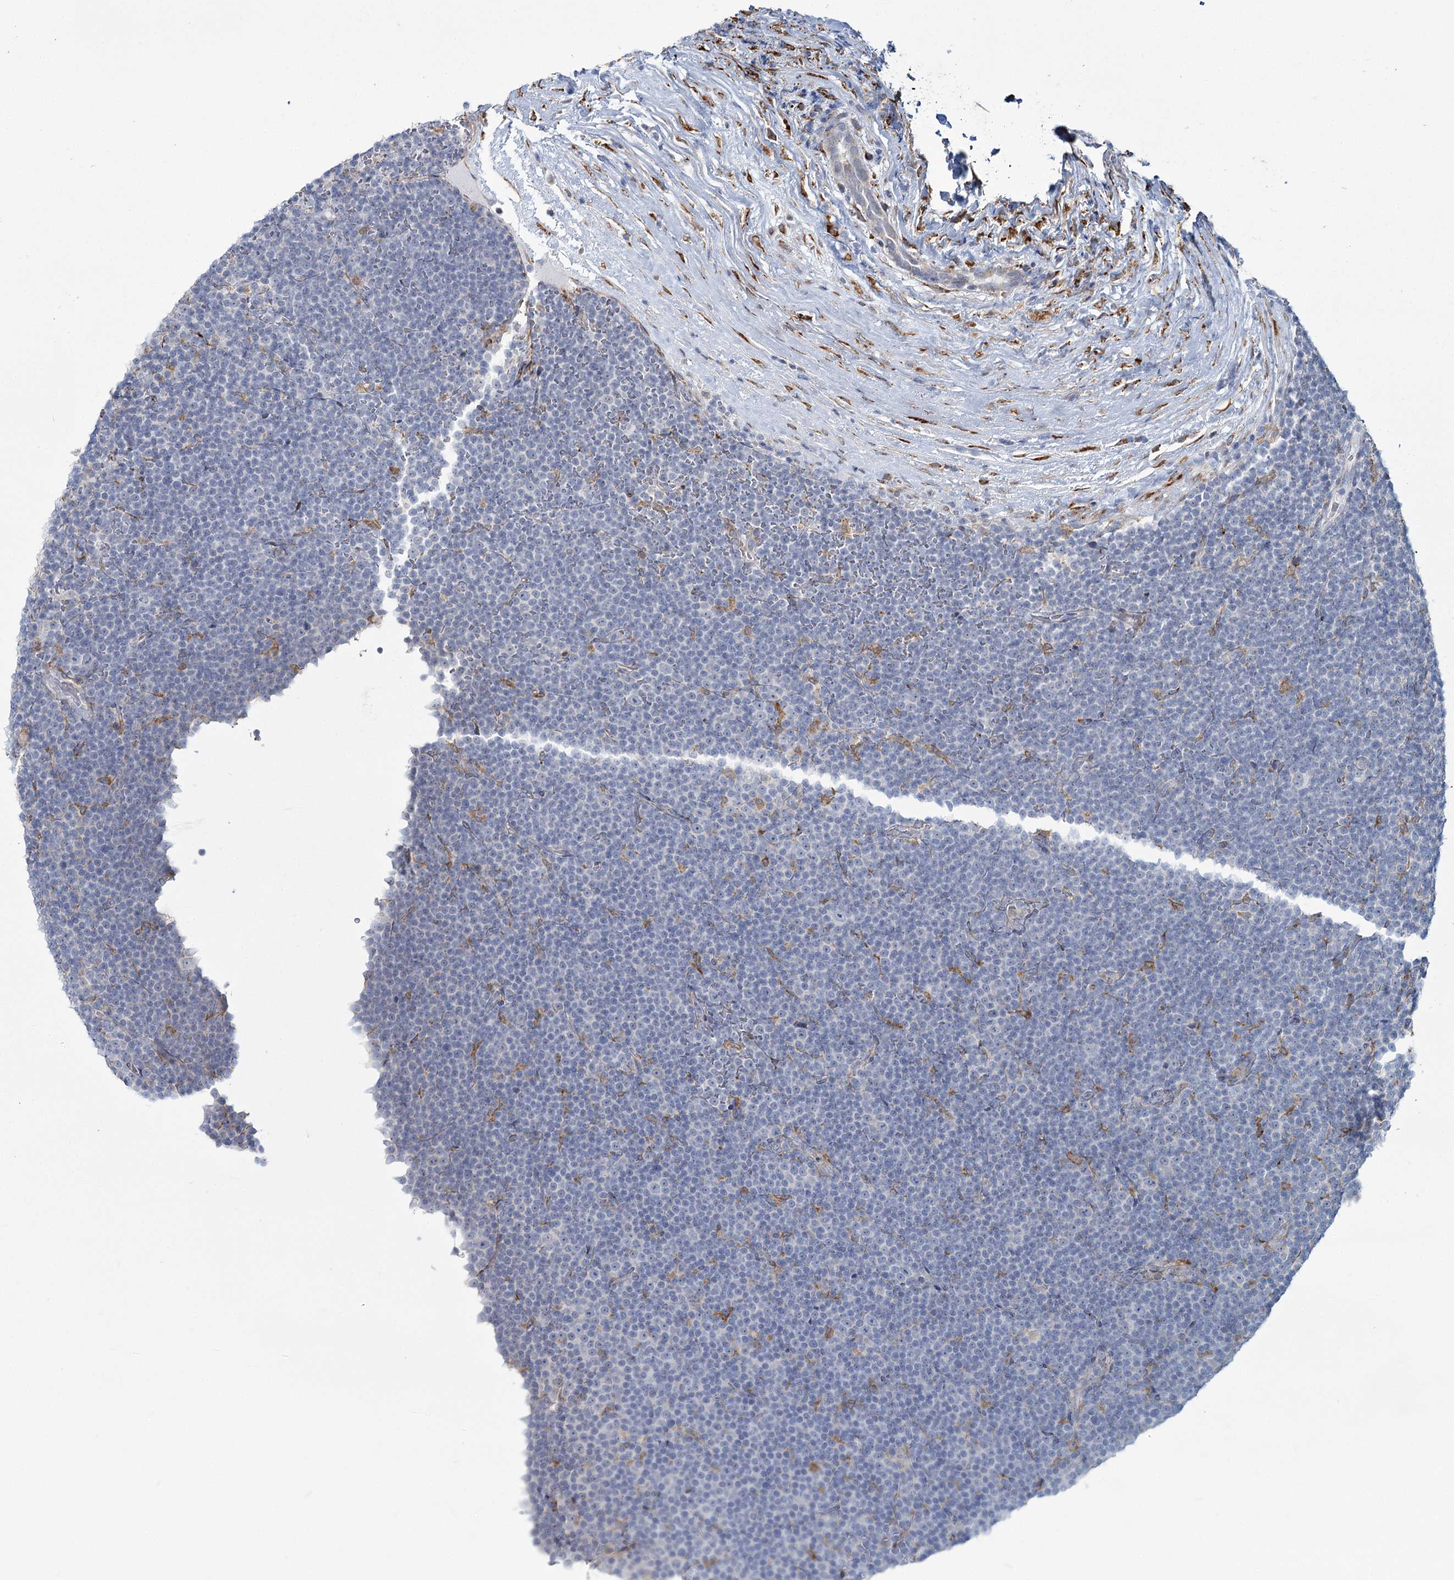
{"staining": {"intensity": "negative", "quantity": "none", "location": "none"}, "tissue": "lymphoma", "cell_type": "Tumor cells", "image_type": "cancer", "snomed": [{"axis": "morphology", "description": "Malignant lymphoma, non-Hodgkin's type, Low grade"}, {"axis": "topography", "description": "Lymph node"}], "caption": "A high-resolution histopathology image shows immunohistochemistry staining of lymphoma, which demonstrates no significant expression in tumor cells.", "gene": "ZCCHC9", "patient": {"sex": "female", "age": 67}}